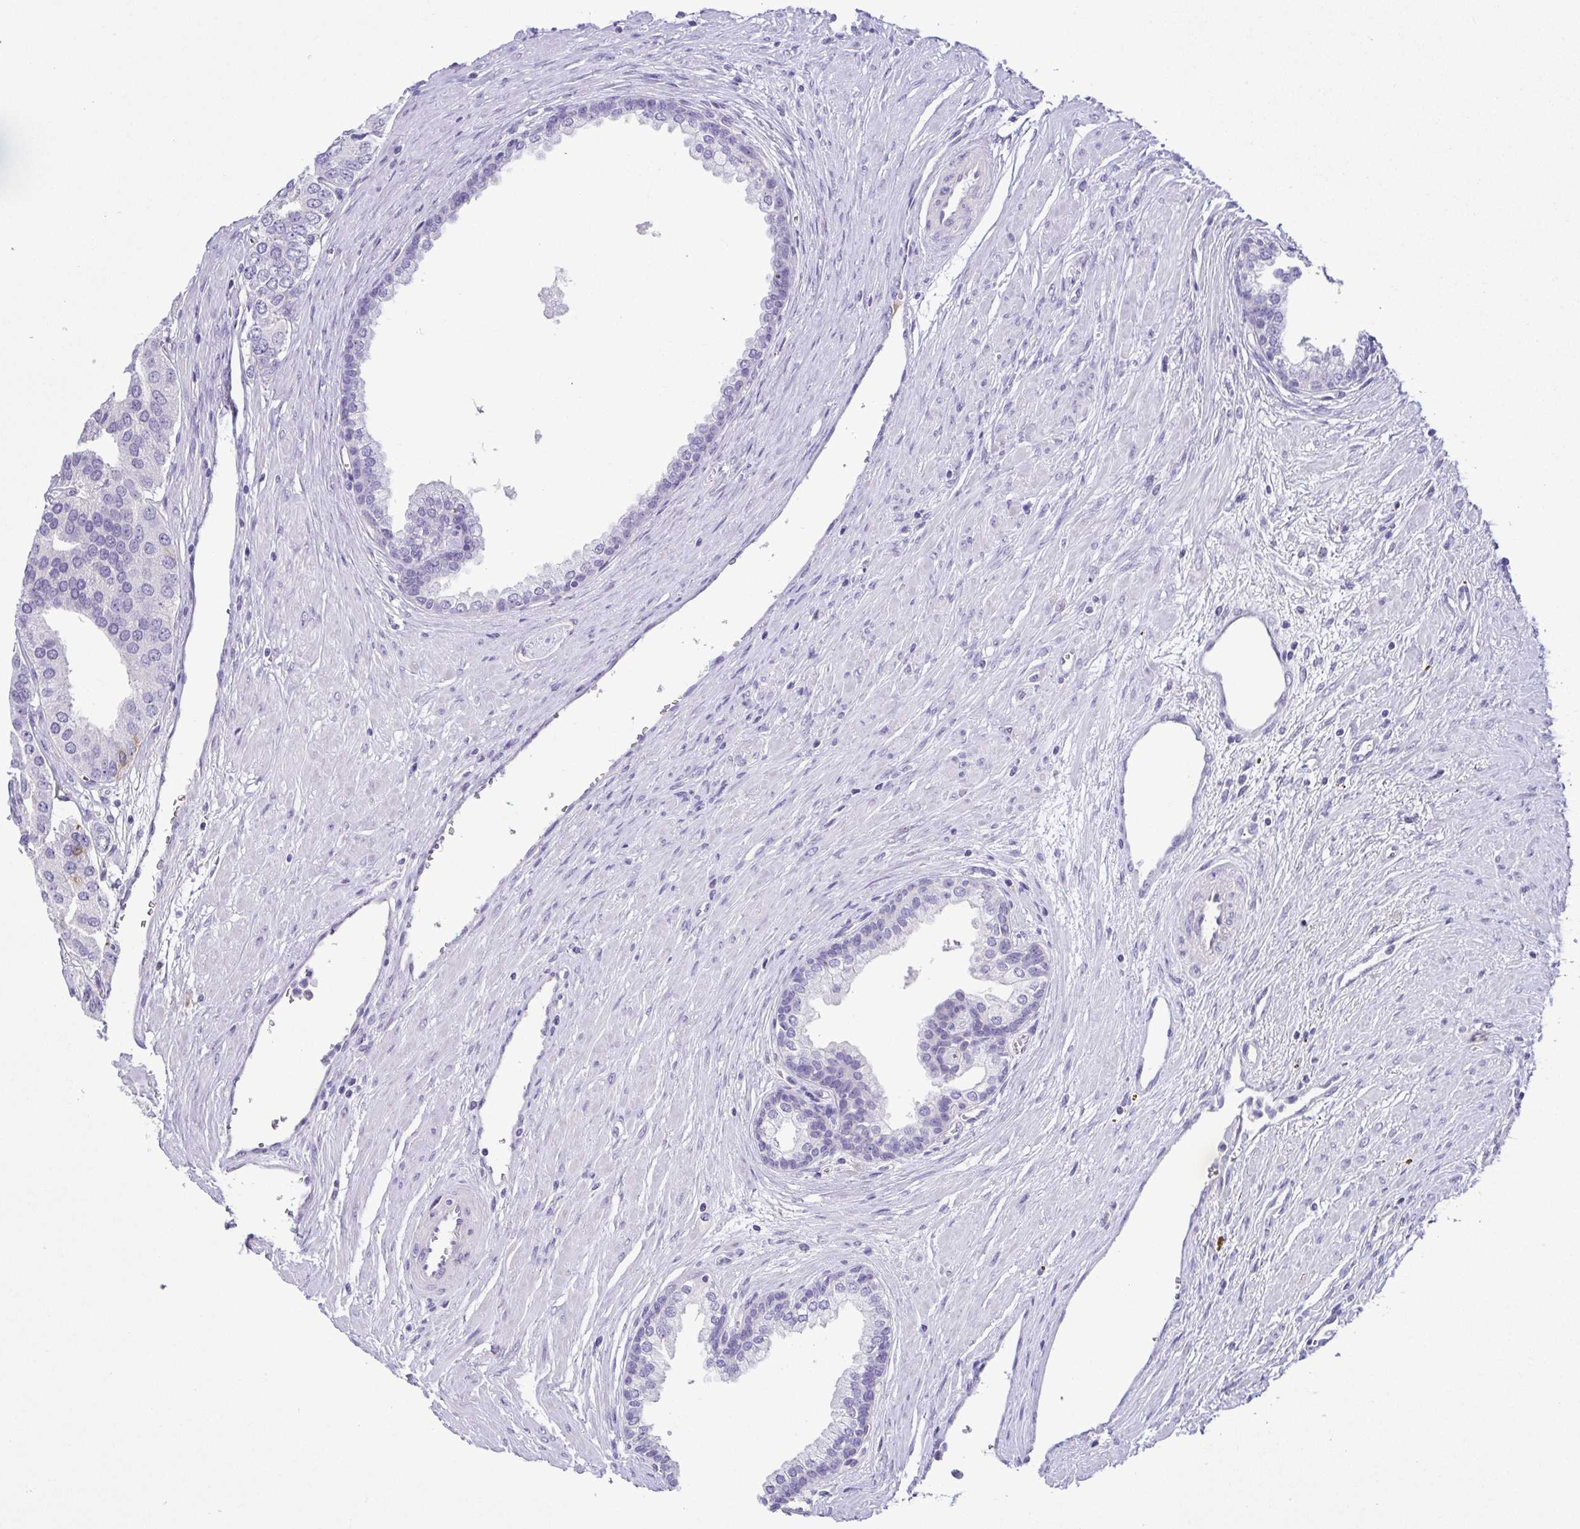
{"staining": {"intensity": "negative", "quantity": "none", "location": "none"}, "tissue": "prostate cancer", "cell_type": "Tumor cells", "image_type": "cancer", "snomed": [{"axis": "morphology", "description": "Adenocarcinoma, High grade"}, {"axis": "topography", "description": "Prostate"}], "caption": "Immunohistochemical staining of prostate cancer (high-grade adenocarcinoma) demonstrates no significant expression in tumor cells.", "gene": "EPB42", "patient": {"sex": "male", "age": 58}}